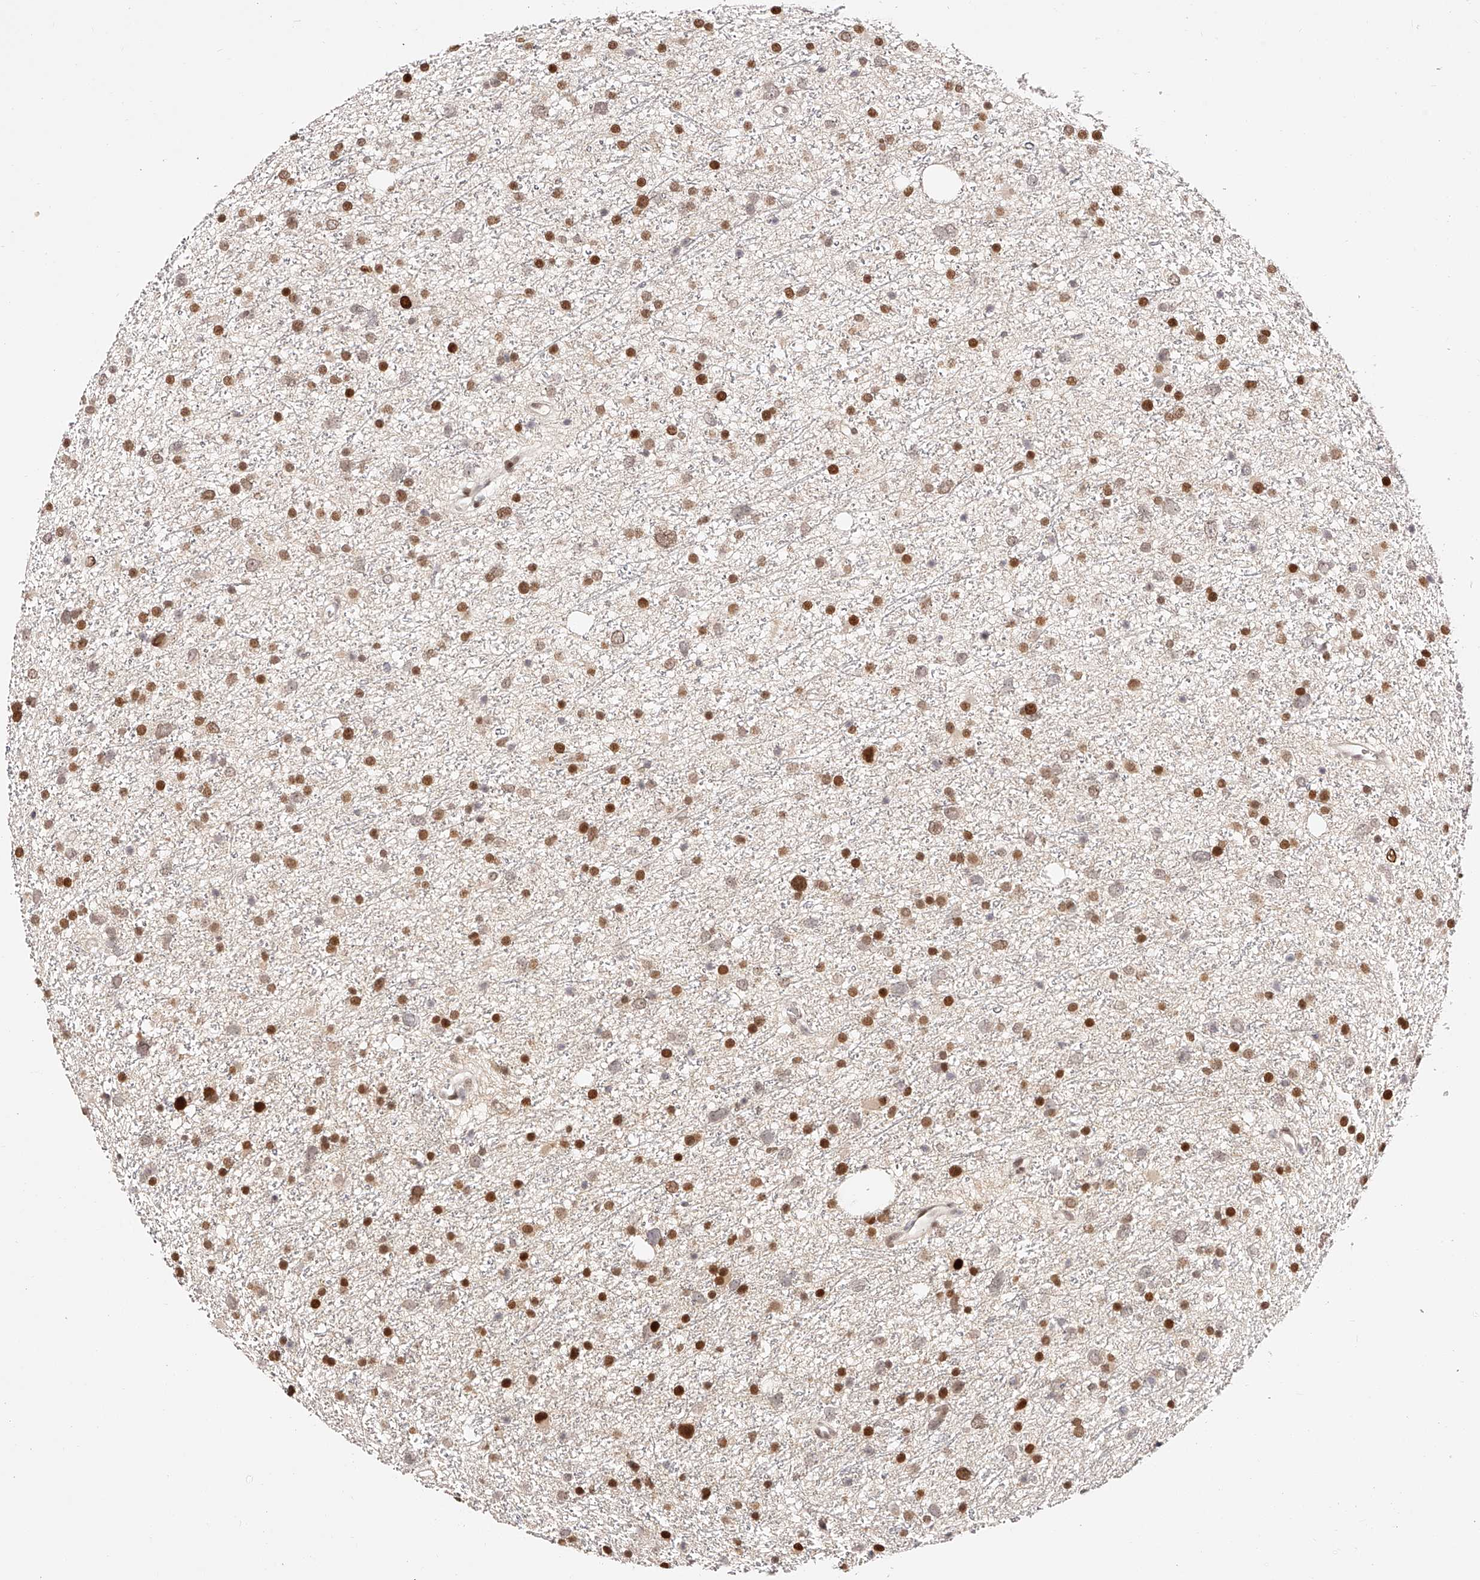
{"staining": {"intensity": "strong", "quantity": "25%-75%", "location": "nuclear"}, "tissue": "glioma", "cell_type": "Tumor cells", "image_type": "cancer", "snomed": [{"axis": "morphology", "description": "Glioma, malignant, Low grade"}, {"axis": "topography", "description": "Cerebral cortex"}], "caption": "Glioma stained for a protein reveals strong nuclear positivity in tumor cells. (DAB IHC, brown staining for protein, blue staining for nuclei).", "gene": "USF3", "patient": {"sex": "female", "age": 39}}